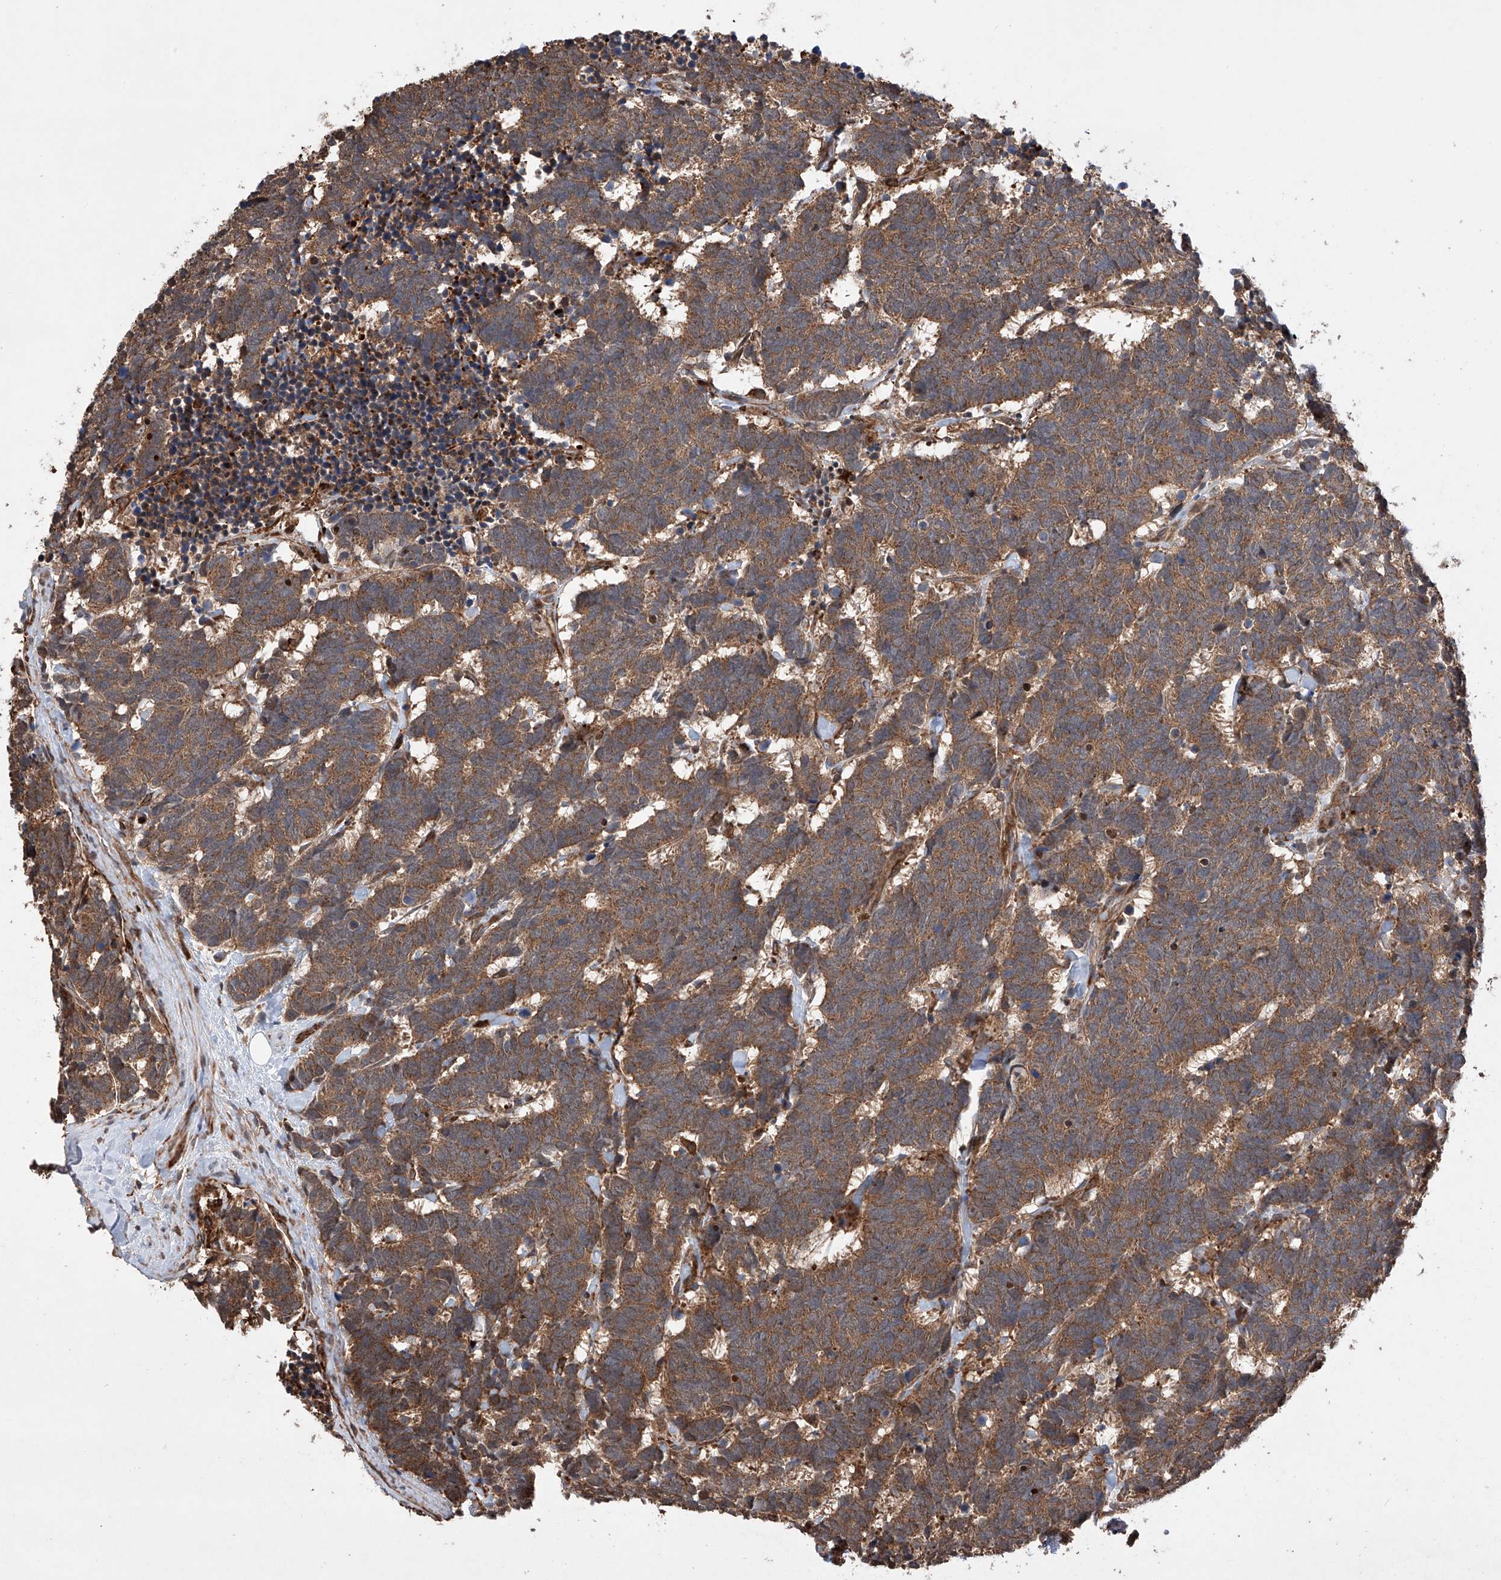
{"staining": {"intensity": "moderate", "quantity": ">75%", "location": "cytoplasmic/membranous"}, "tissue": "carcinoid", "cell_type": "Tumor cells", "image_type": "cancer", "snomed": [{"axis": "morphology", "description": "Carcinoma, NOS"}, {"axis": "morphology", "description": "Carcinoid, malignant, NOS"}, {"axis": "topography", "description": "Urinary bladder"}], "caption": "This micrograph exhibits carcinoid stained with immunohistochemistry (IHC) to label a protein in brown. The cytoplasmic/membranous of tumor cells show moderate positivity for the protein. Nuclei are counter-stained blue.", "gene": "TIMM23", "patient": {"sex": "male", "age": 57}}